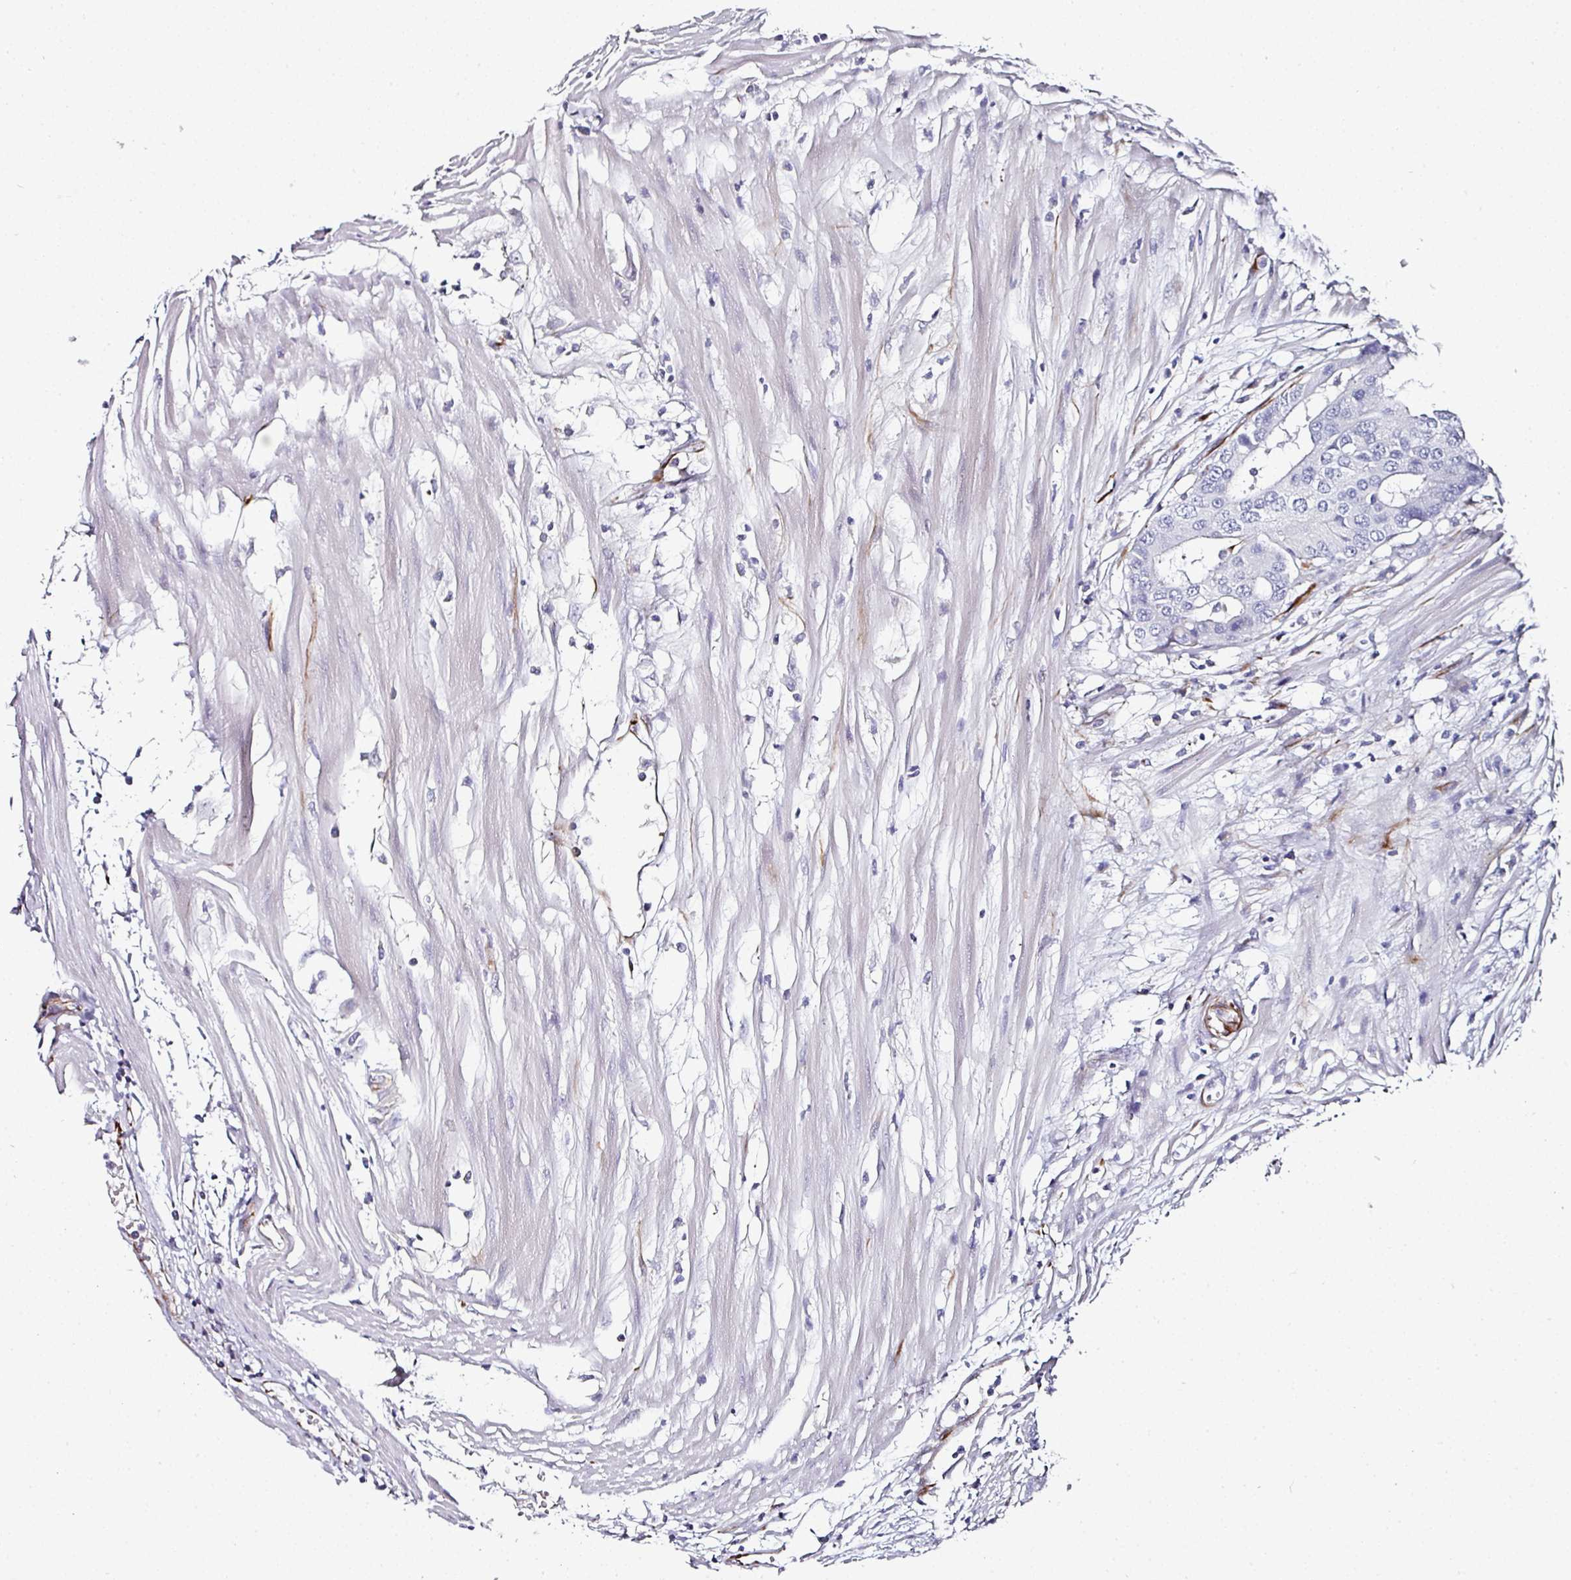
{"staining": {"intensity": "negative", "quantity": "none", "location": "none"}, "tissue": "colorectal cancer", "cell_type": "Tumor cells", "image_type": "cancer", "snomed": [{"axis": "morphology", "description": "Adenocarcinoma, NOS"}, {"axis": "topography", "description": "Colon"}], "caption": "This is an immunohistochemistry micrograph of human colorectal adenocarcinoma. There is no staining in tumor cells.", "gene": "TMPRSS9", "patient": {"sex": "male", "age": 77}}